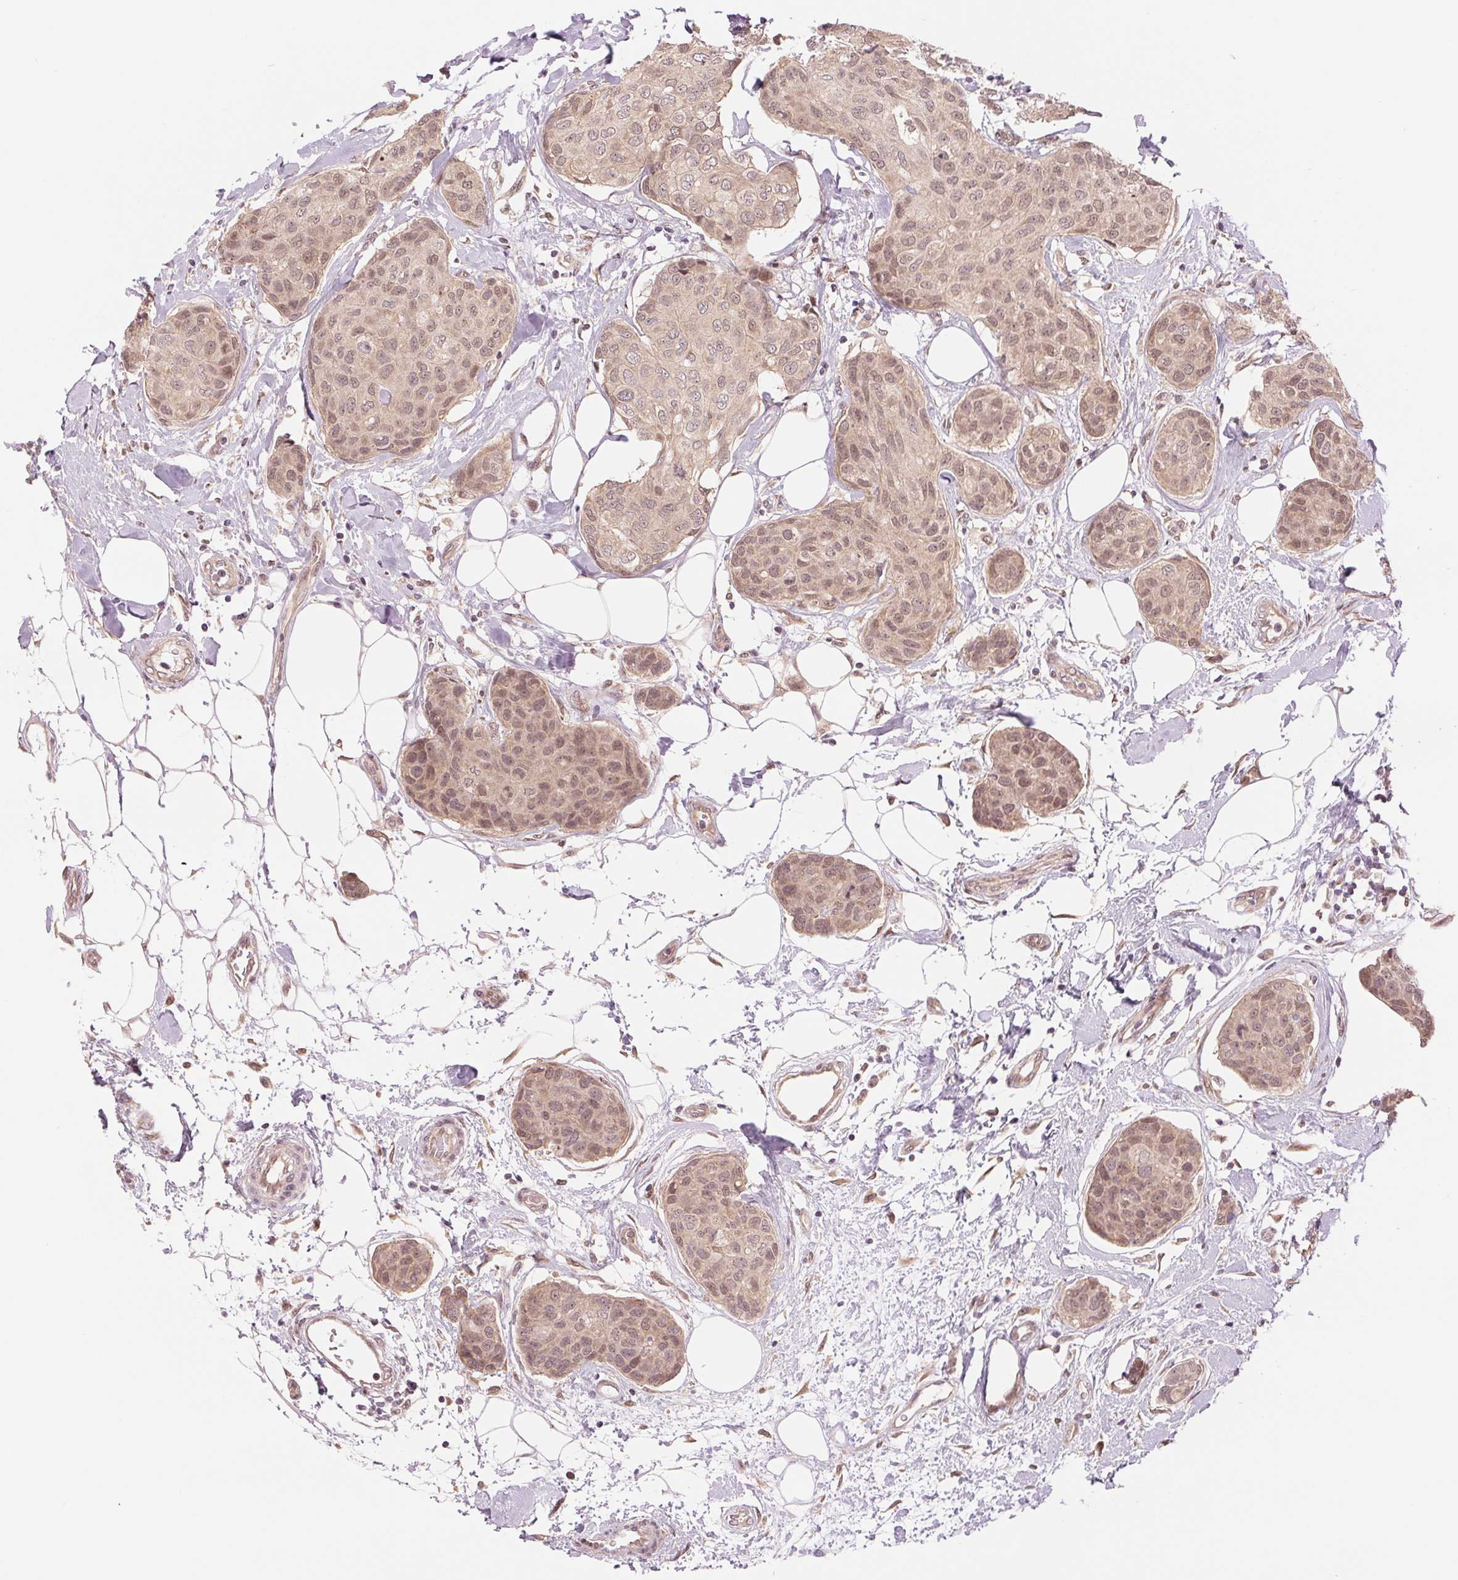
{"staining": {"intensity": "weak", "quantity": ">75%", "location": "nuclear"}, "tissue": "breast cancer", "cell_type": "Tumor cells", "image_type": "cancer", "snomed": [{"axis": "morphology", "description": "Duct carcinoma"}, {"axis": "topography", "description": "Breast"}], "caption": "DAB (3,3'-diaminobenzidine) immunohistochemical staining of human breast cancer reveals weak nuclear protein expression in approximately >75% of tumor cells.", "gene": "ERI3", "patient": {"sex": "female", "age": 80}}